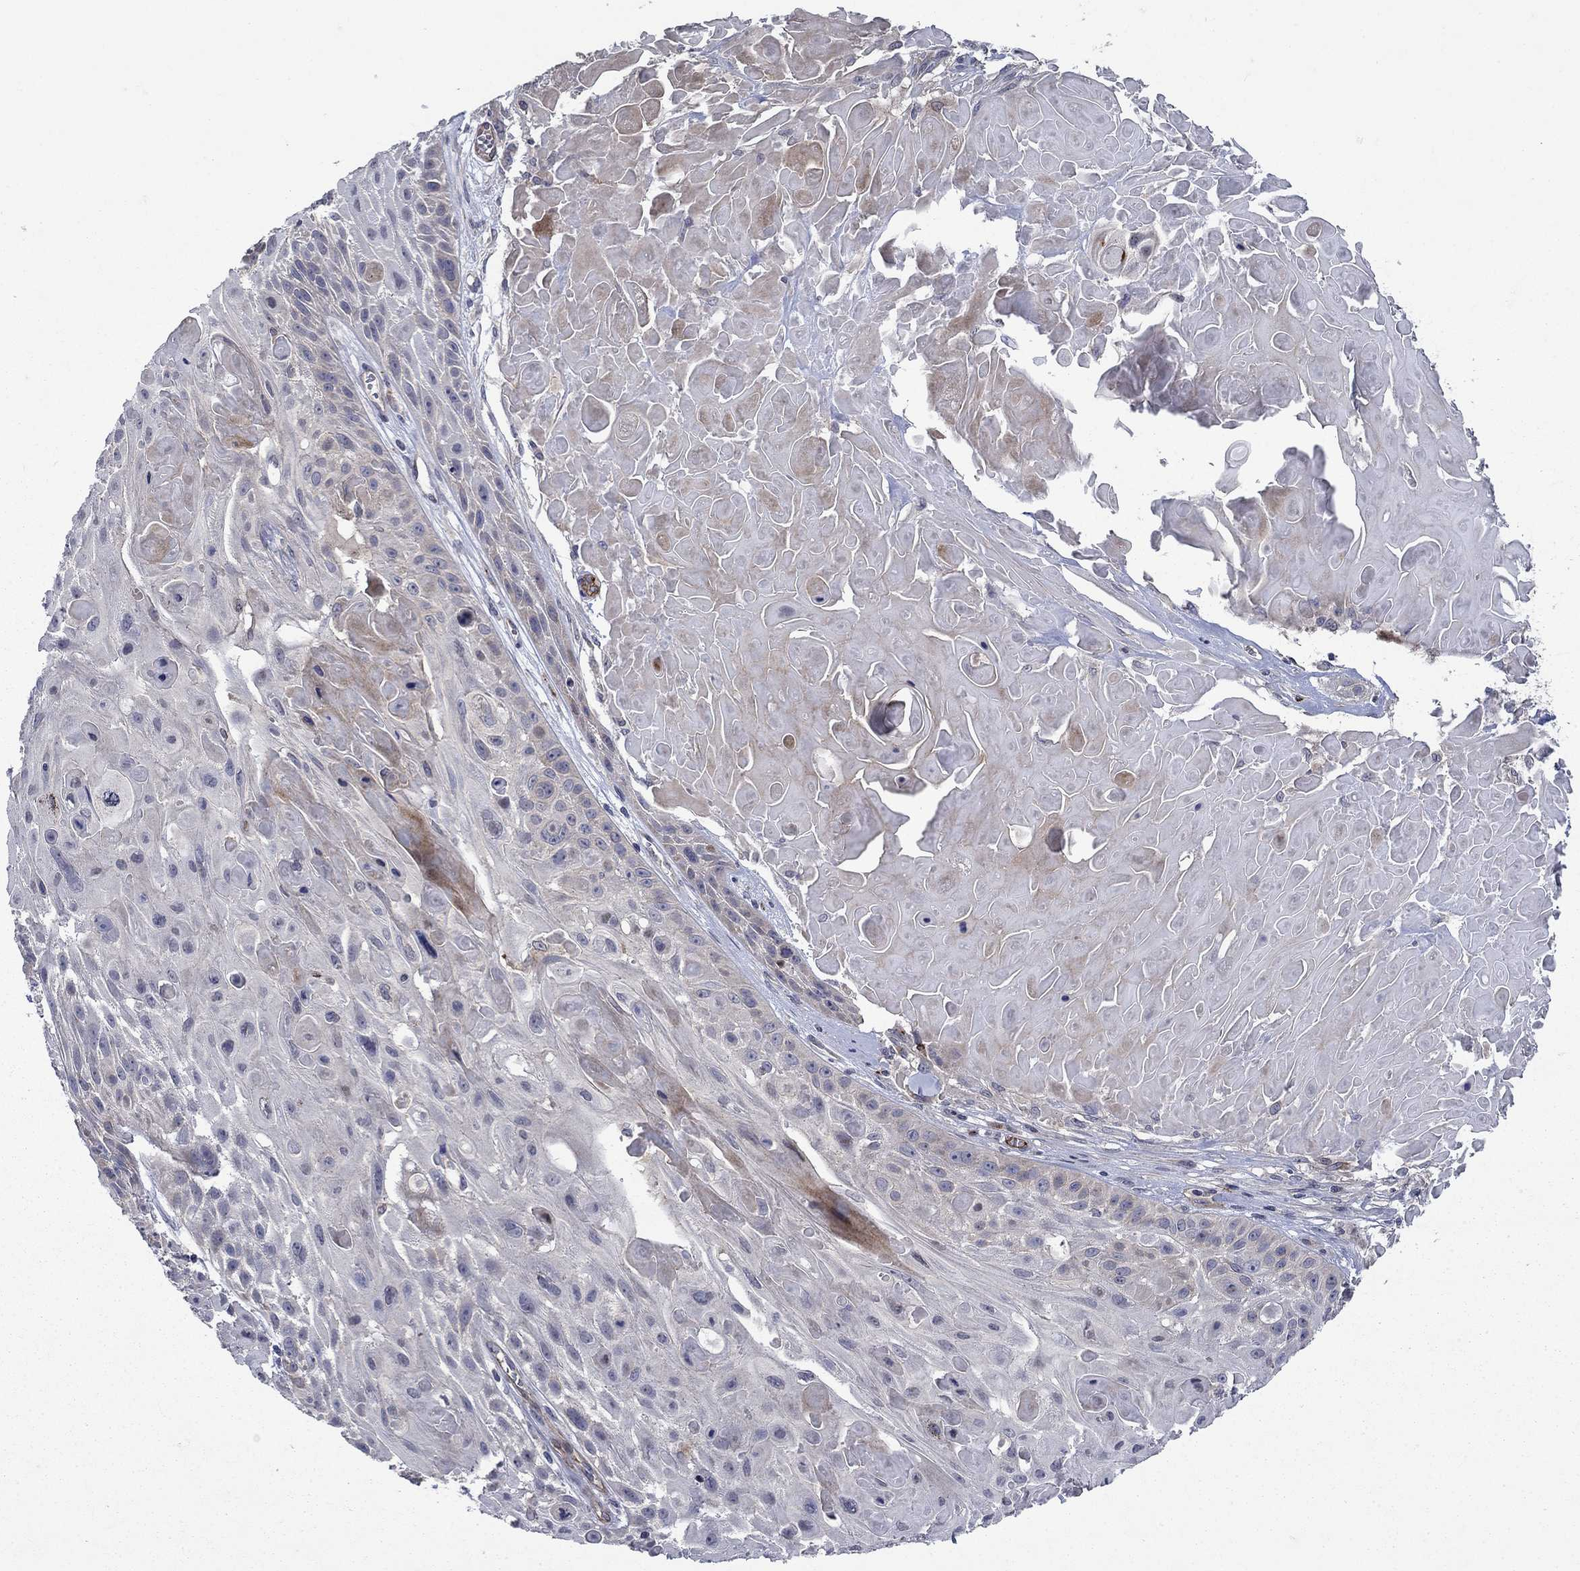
{"staining": {"intensity": "weak", "quantity": "<25%", "location": "cytoplasmic/membranous"}, "tissue": "skin cancer", "cell_type": "Tumor cells", "image_type": "cancer", "snomed": [{"axis": "morphology", "description": "Squamous cell carcinoma, NOS"}, {"axis": "topography", "description": "Skin"}, {"axis": "topography", "description": "Anal"}], "caption": "Tumor cells show no significant positivity in squamous cell carcinoma (skin).", "gene": "SLC7A1", "patient": {"sex": "female", "age": 75}}